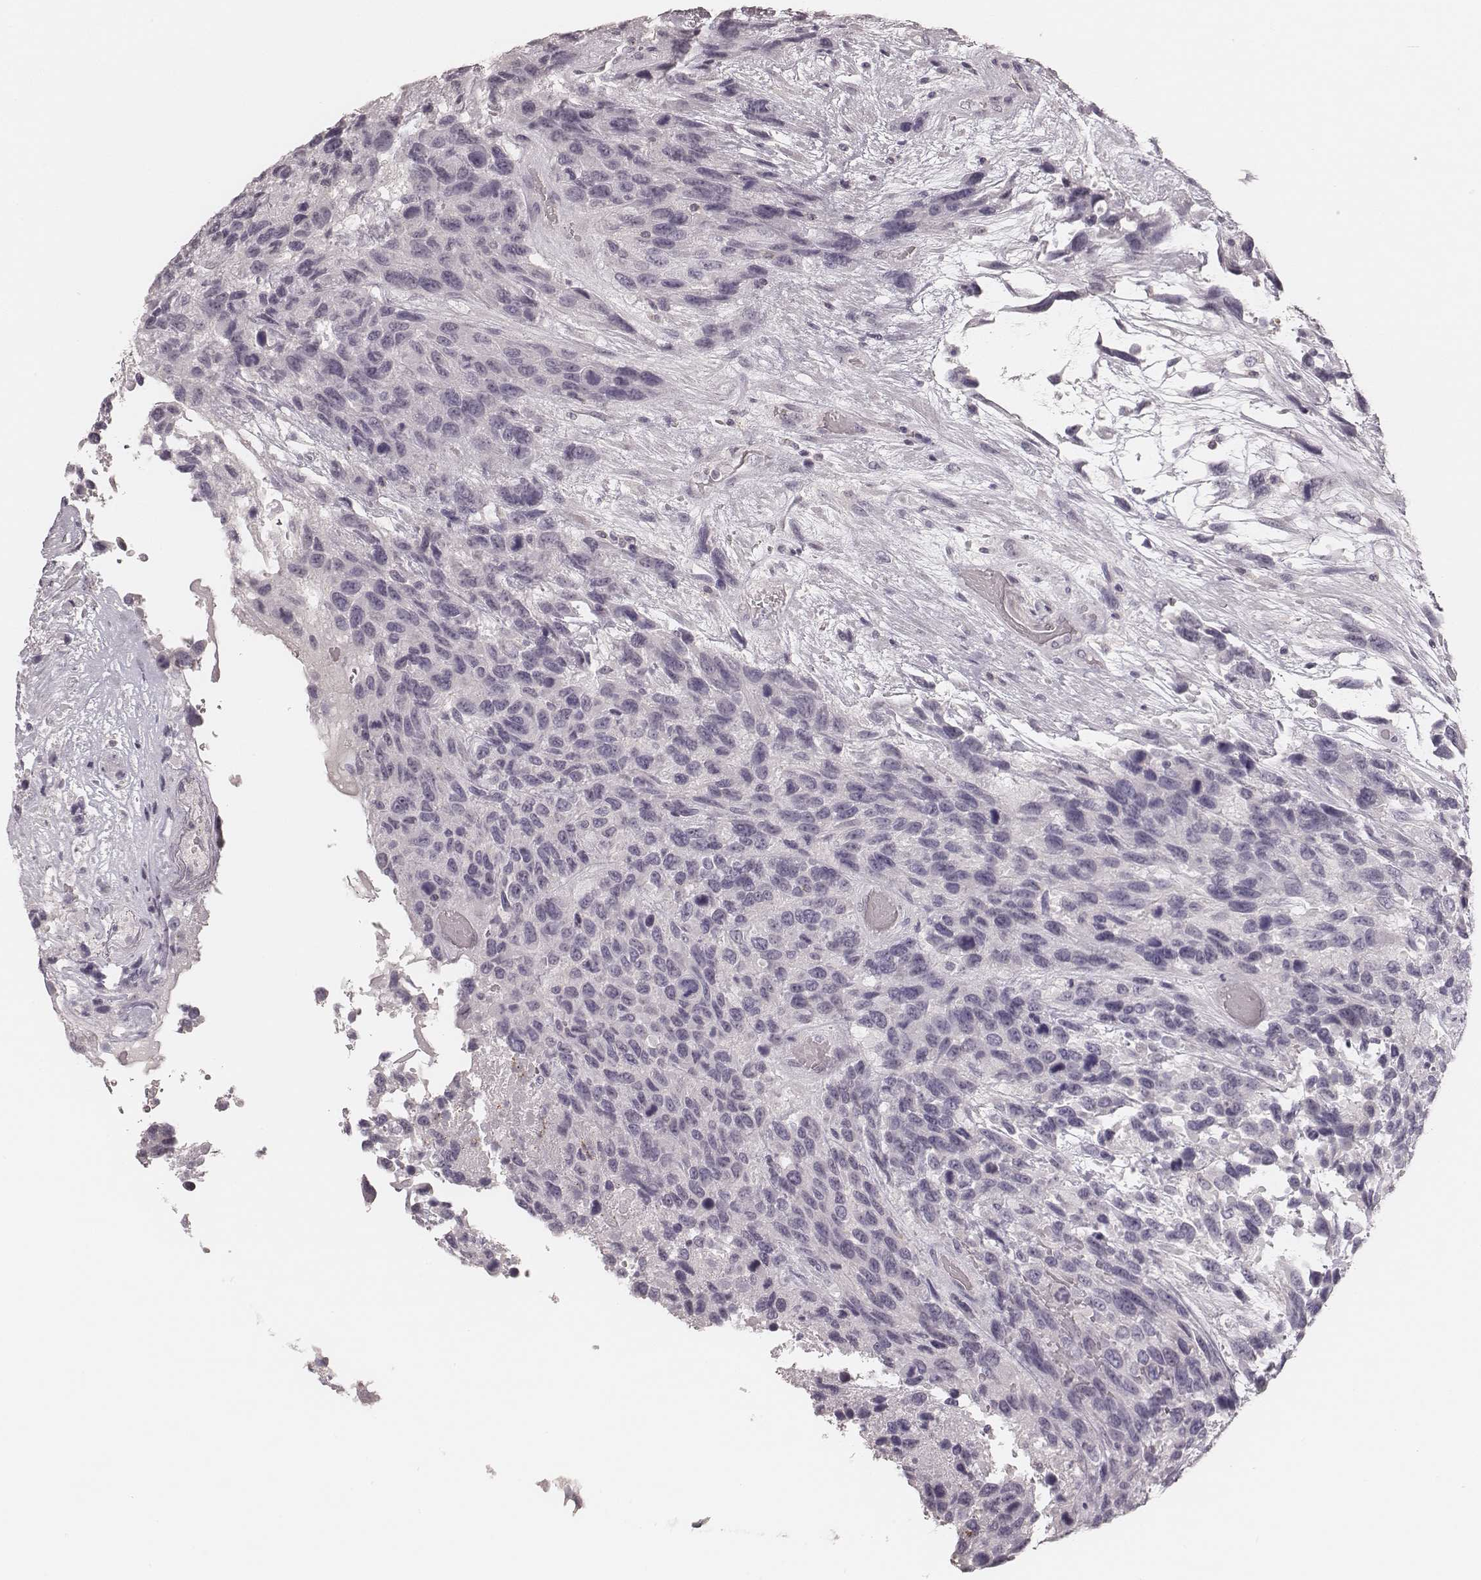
{"staining": {"intensity": "negative", "quantity": "none", "location": "none"}, "tissue": "urothelial cancer", "cell_type": "Tumor cells", "image_type": "cancer", "snomed": [{"axis": "morphology", "description": "Urothelial carcinoma, High grade"}, {"axis": "topography", "description": "Urinary bladder"}], "caption": "Urothelial cancer was stained to show a protein in brown. There is no significant positivity in tumor cells. Nuclei are stained in blue.", "gene": "MSX1", "patient": {"sex": "female", "age": 70}}